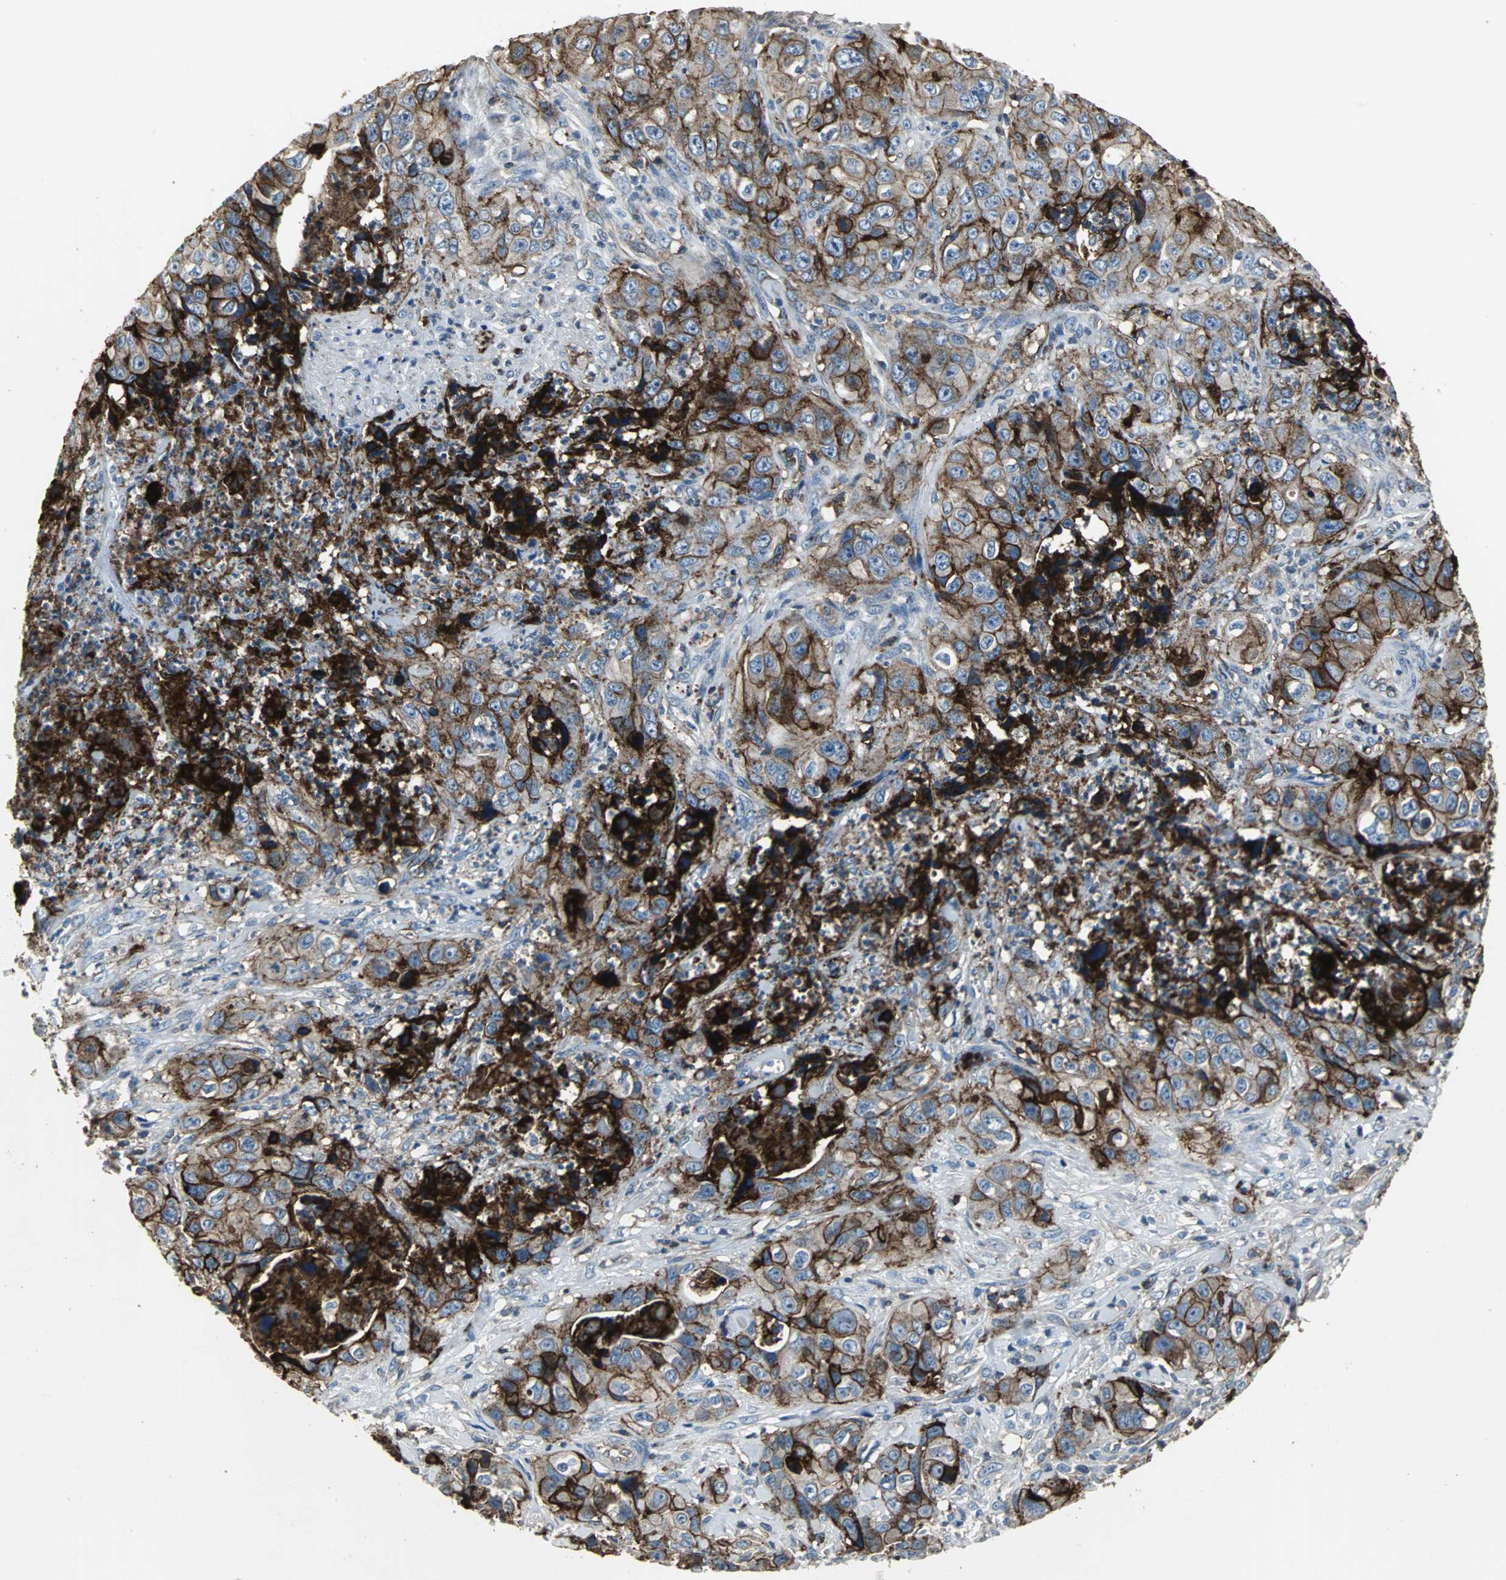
{"staining": {"intensity": "strong", "quantity": ">75%", "location": "cytoplasmic/membranous"}, "tissue": "liver cancer", "cell_type": "Tumor cells", "image_type": "cancer", "snomed": [{"axis": "morphology", "description": "Cholangiocarcinoma"}, {"axis": "topography", "description": "Liver"}], "caption": "Protein staining by immunohistochemistry (IHC) displays strong cytoplasmic/membranous expression in approximately >75% of tumor cells in cholangiocarcinoma (liver).", "gene": "F11R", "patient": {"sex": "female", "age": 61}}